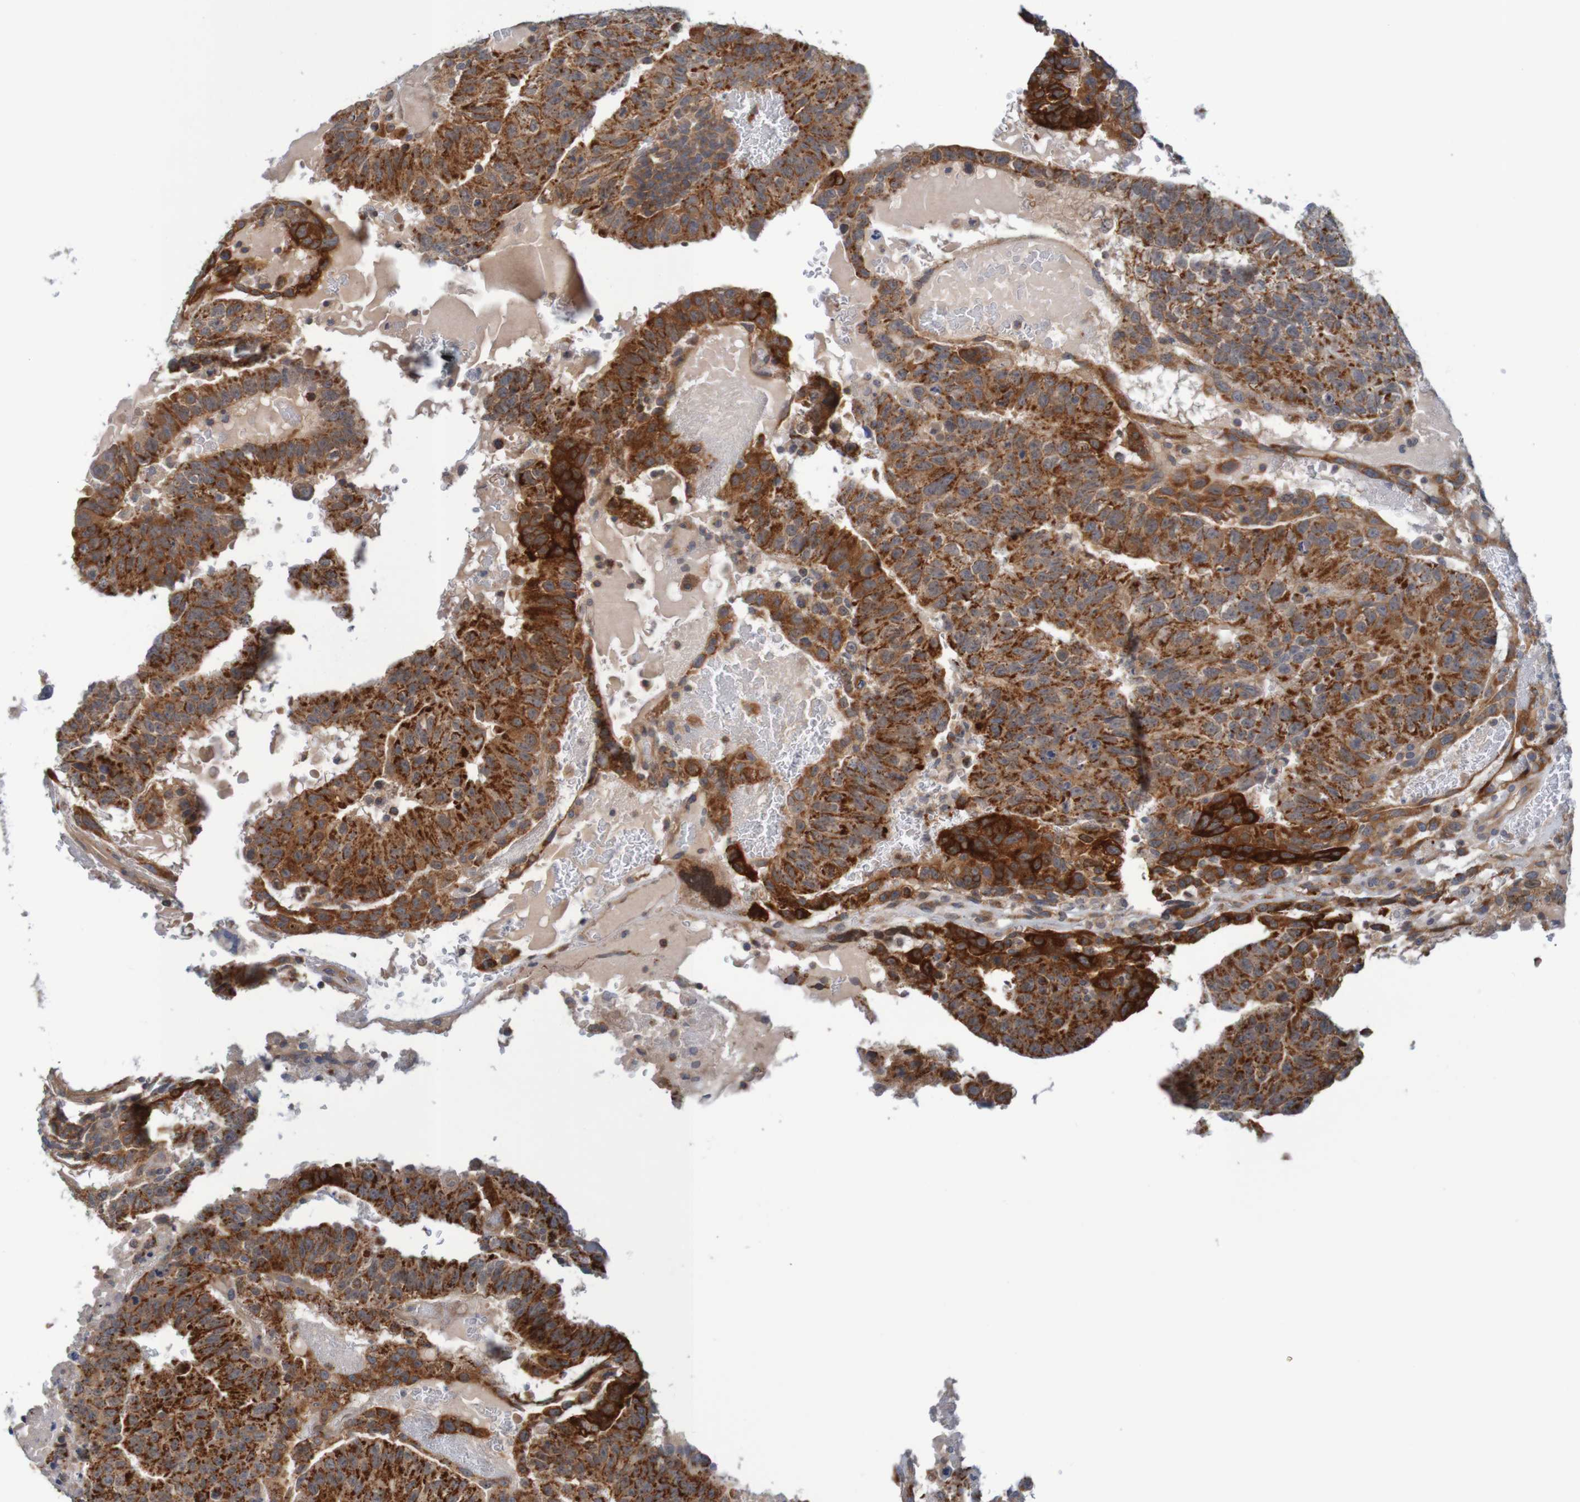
{"staining": {"intensity": "strong", "quantity": ">75%", "location": "cytoplasmic/membranous"}, "tissue": "testis cancer", "cell_type": "Tumor cells", "image_type": "cancer", "snomed": [{"axis": "morphology", "description": "Seminoma, NOS"}, {"axis": "morphology", "description": "Carcinoma, Embryonal, NOS"}, {"axis": "topography", "description": "Testis"}], "caption": "Testis cancer (embryonal carcinoma) stained with a protein marker displays strong staining in tumor cells.", "gene": "NAV2", "patient": {"sex": "male", "age": 52}}